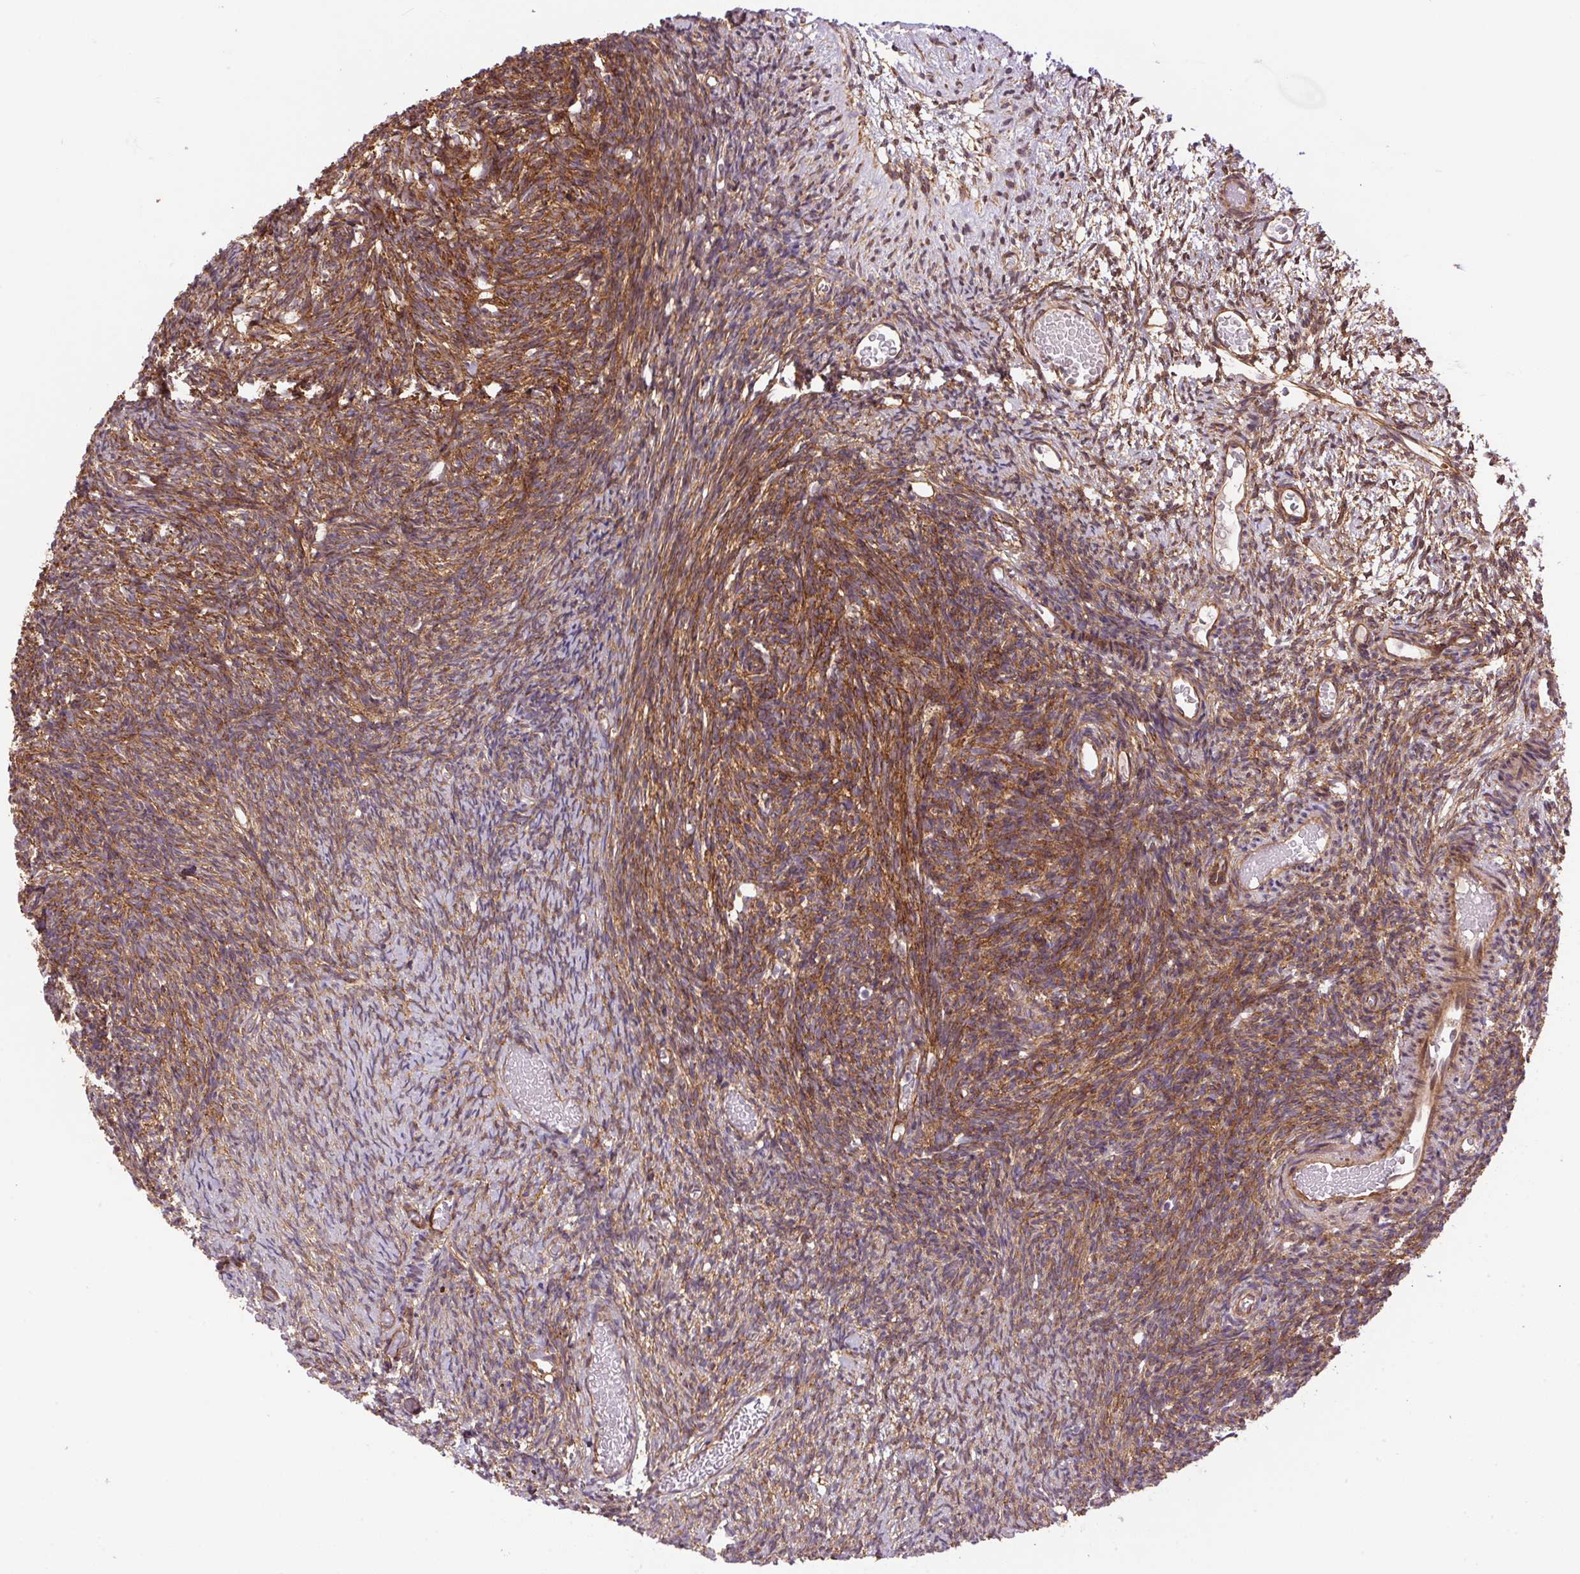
{"staining": {"intensity": "moderate", "quantity": ">75%", "location": "cytoplasmic/membranous"}, "tissue": "ovary", "cell_type": "Ovarian stroma cells", "image_type": "normal", "snomed": [{"axis": "morphology", "description": "Normal tissue, NOS"}, {"axis": "topography", "description": "Ovary"}], "caption": "IHC micrograph of unremarkable human ovary stained for a protein (brown), which demonstrates medium levels of moderate cytoplasmic/membranous expression in approximately >75% of ovarian stroma cells.", "gene": "SEPTIN10", "patient": {"sex": "female", "age": 39}}